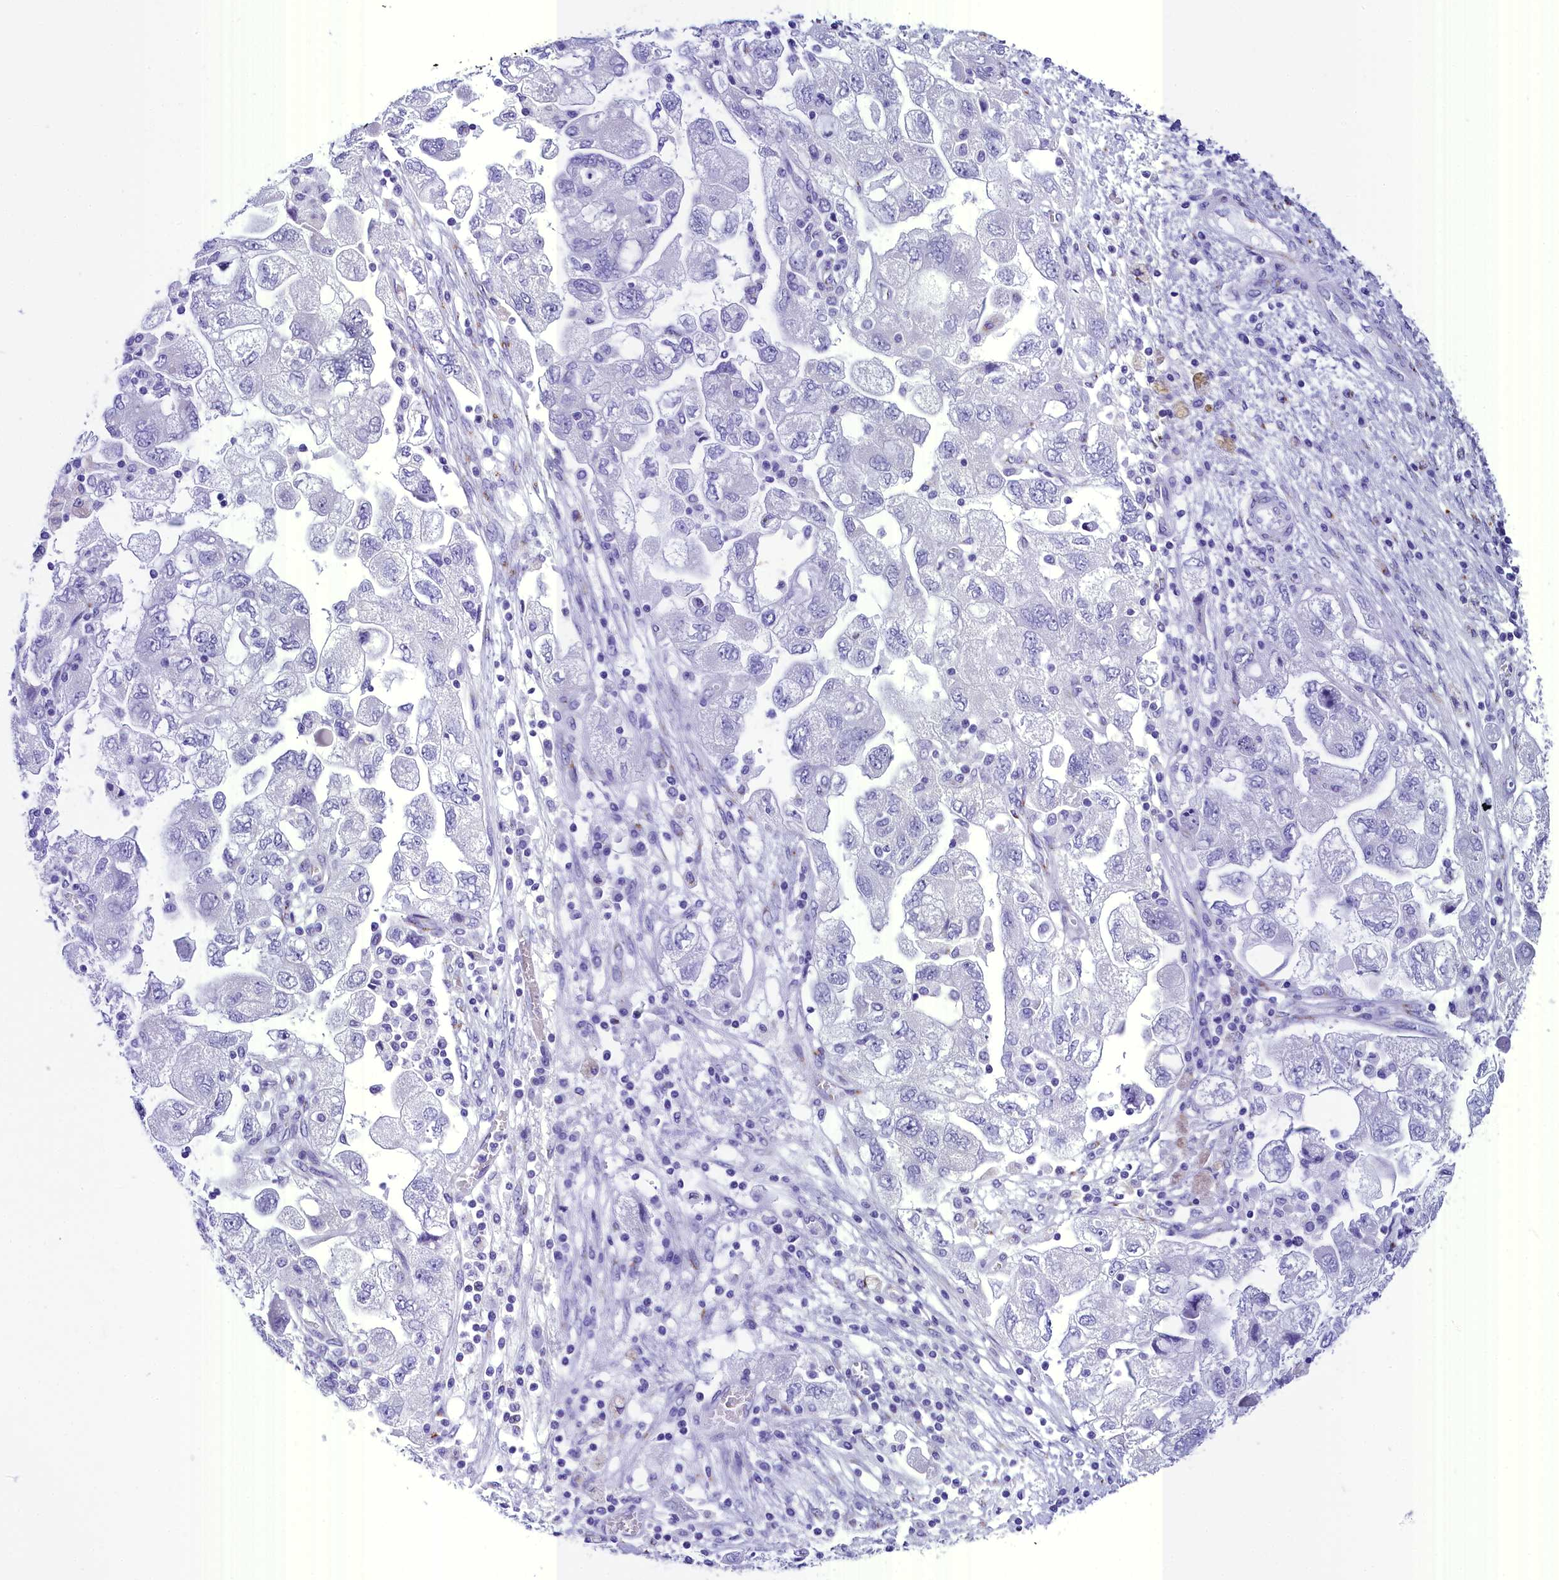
{"staining": {"intensity": "negative", "quantity": "none", "location": "none"}, "tissue": "ovarian cancer", "cell_type": "Tumor cells", "image_type": "cancer", "snomed": [{"axis": "morphology", "description": "Carcinoma, NOS"}, {"axis": "morphology", "description": "Cystadenocarcinoma, serous, NOS"}, {"axis": "topography", "description": "Ovary"}], "caption": "This is an immunohistochemistry photomicrograph of ovarian carcinoma. There is no positivity in tumor cells.", "gene": "AP3B2", "patient": {"sex": "female", "age": 69}}